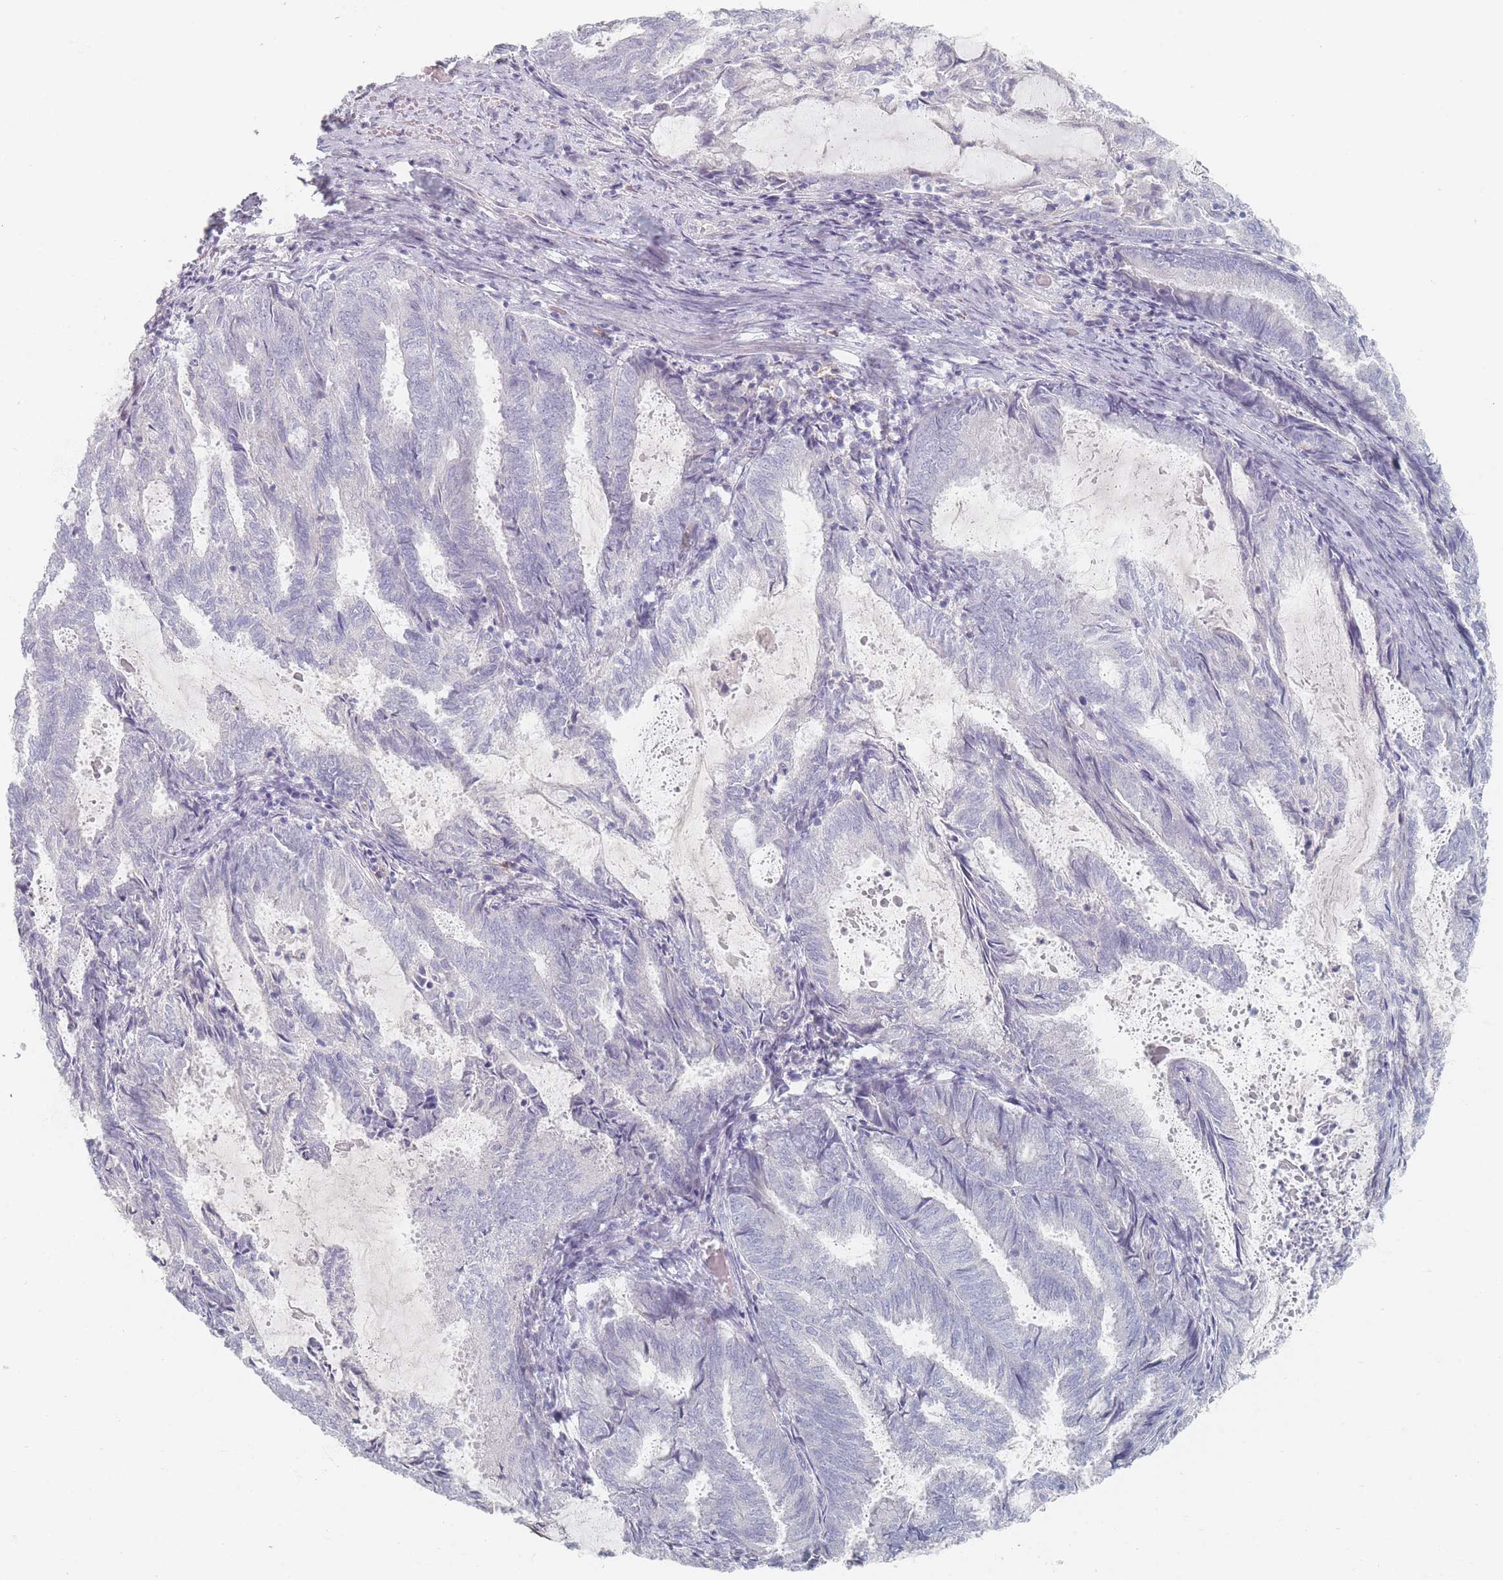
{"staining": {"intensity": "negative", "quantity": "none", "location": "none"}, "tissue": "endometrial cancer", "cell_type": "Tumor cells", "image_type": "cancer", "snomed": [{"axis": "morphology", "description": "Adenocarcinoma, NOS"}, {"axis": "topography", "description": "Endometrium"}], "caption": "This image is of endometrial cancer (adenocarcinoma) stained with immunohistochemistry (IHC) to label a protein in brown with the nuclei are counter-stained blue. There is no staining in tumor cells.", "gene": "CD37", "patient": {"sex": "female", "age": 80}}